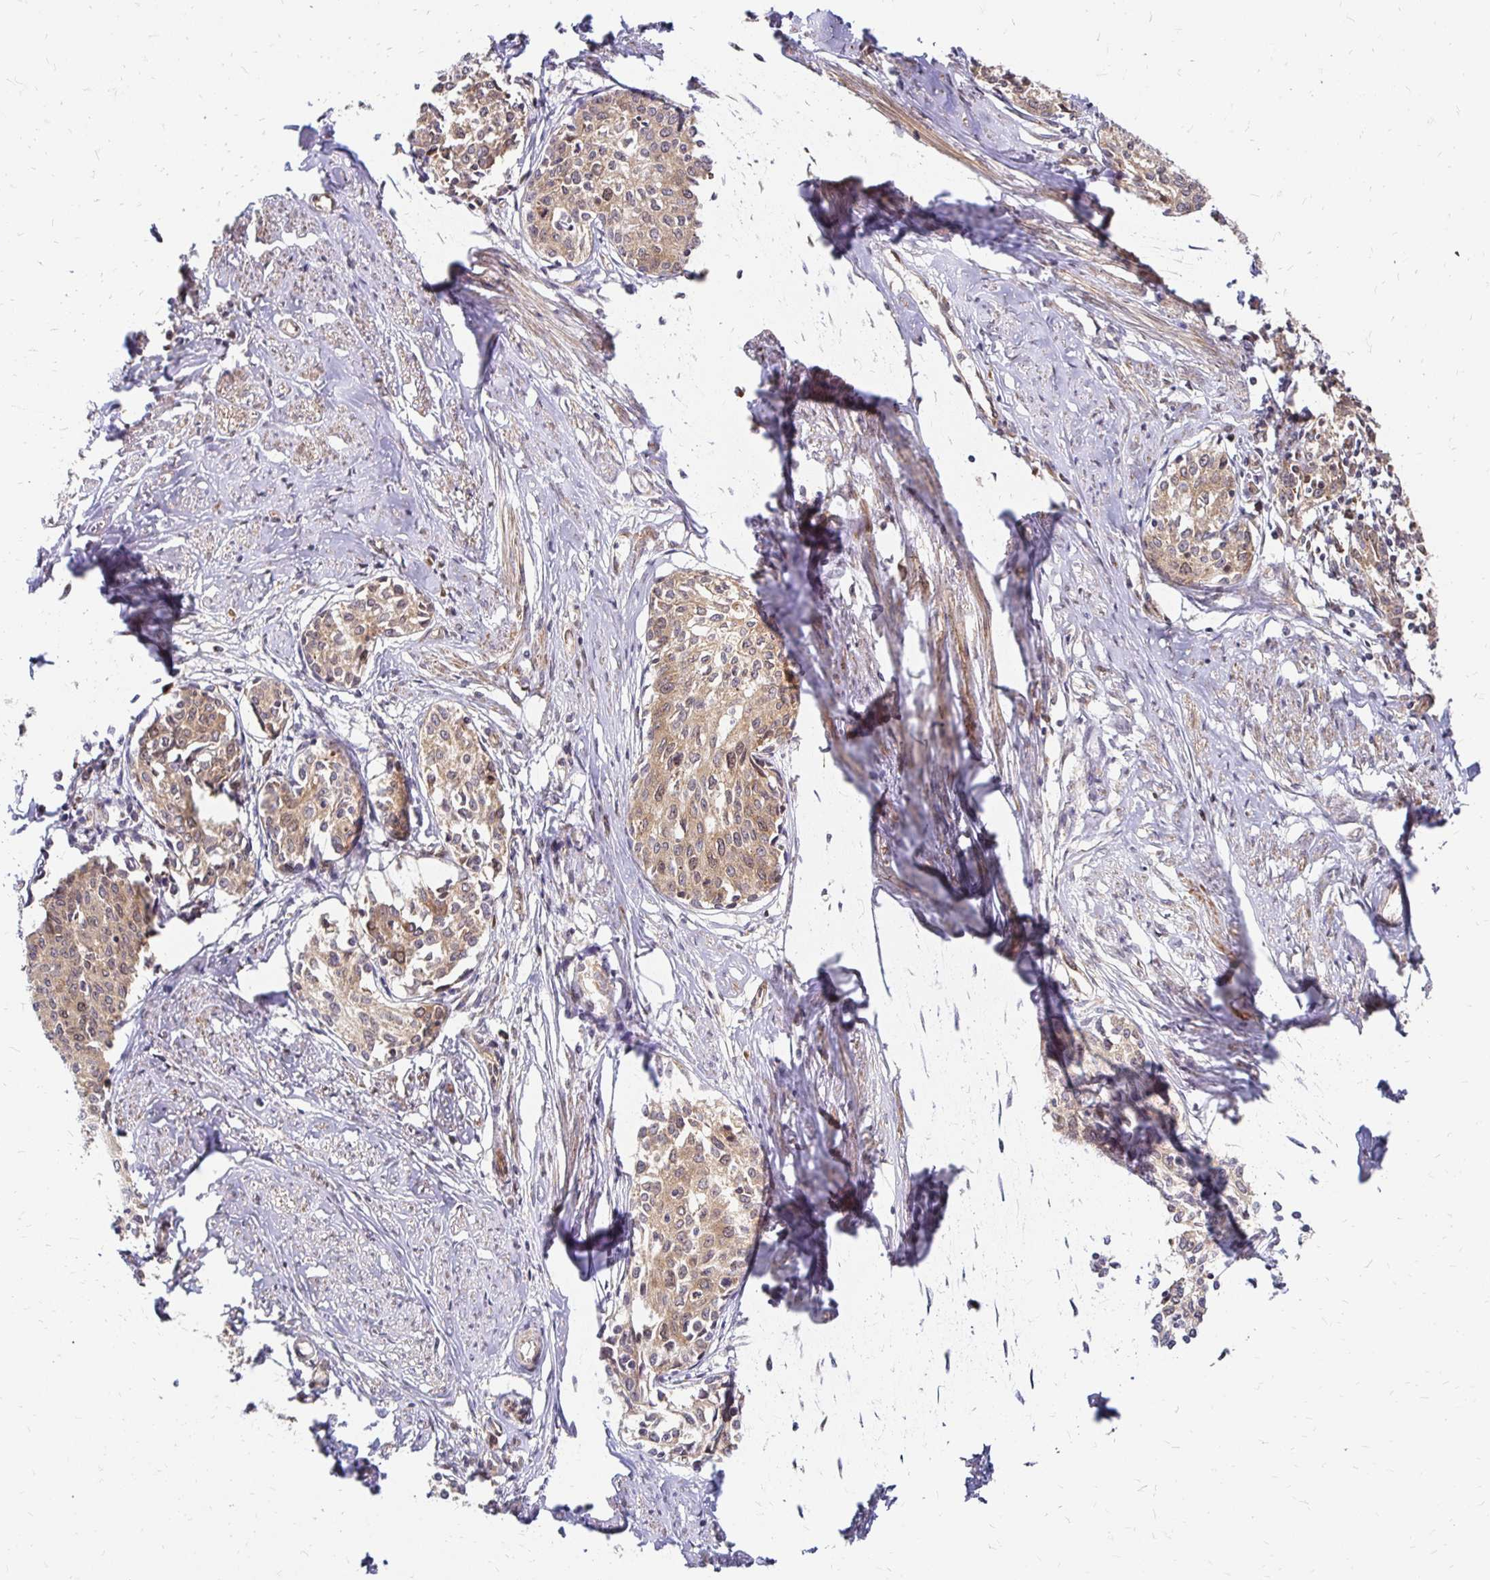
{"staining": {"intensity": "weak", "quantity": ">75%", "location": "cytoplasmic/membranous"}, "tissue": "cervical cancer", "cell_type": "Tumor cells", "image_type": "cancer", "snomed": [{"axis": "morphology", "description": "Squamous cell carcinoma, NOS"}, {"axis": "morphology", "description": "Adenocarcinoma, NOS"}, {"axis": "topography", "description": "Cervix"}], "caption": "Brown immunohistochemical staining in human cervical cancer reveals weak cytoplasmic/membranous staining in approximately >75% of tumor cells.", "gene": "ZW10", "patient": {"sex": "female", "age": 52}}